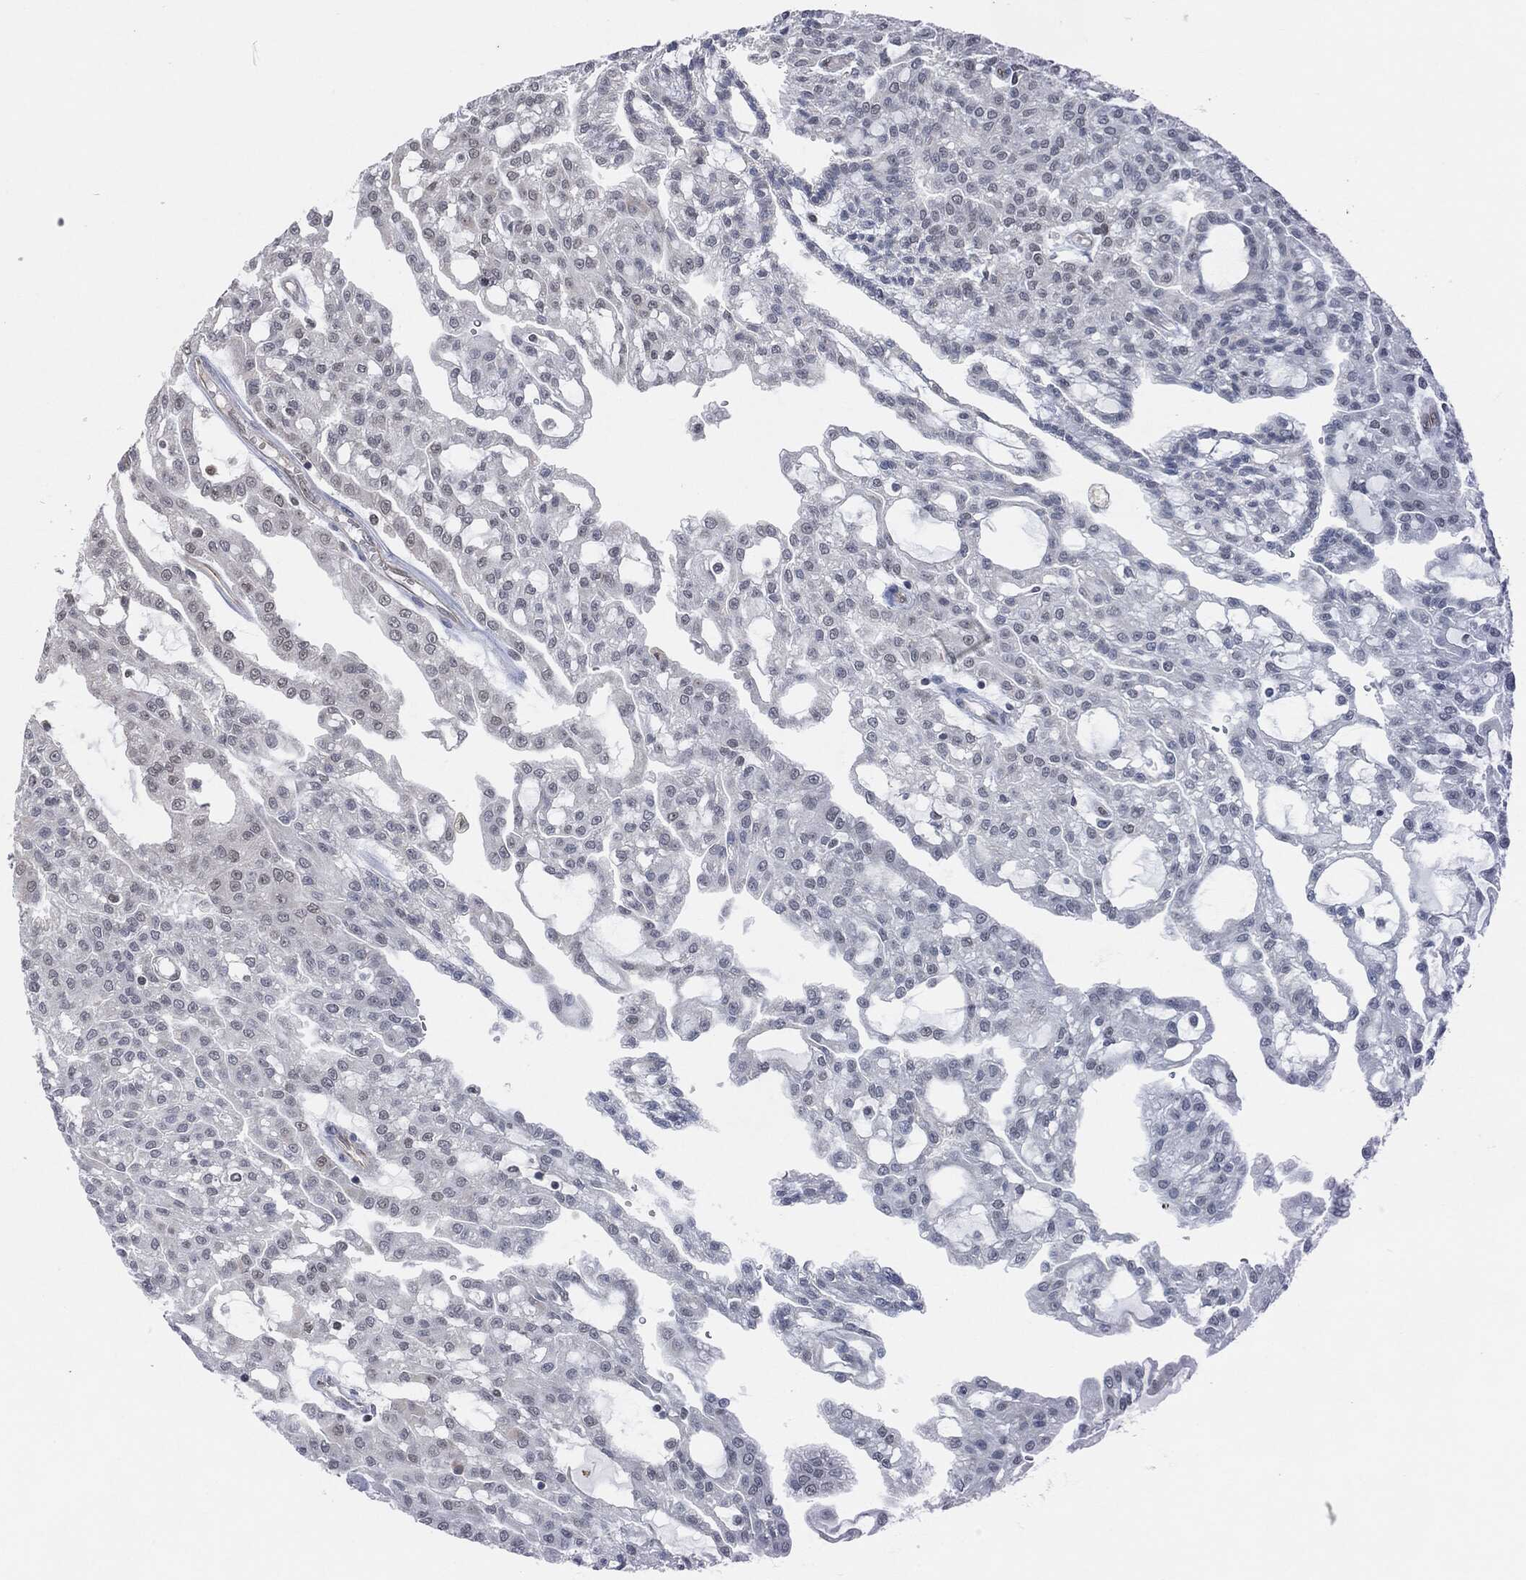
{"staining": {"intensity": "weak", "quantity": "<25%", "location": "cytoplasmic/membranous"}, "tissue": "renal cancer", "cell_type": "Tumor cells", "image_type": "cancer", "snomed": [{"axis": "morphology", "description": "Adenocarcinoma, NOS"}, {"axis": "topography", "description": "Kidney"}], "caption": "Immunohistochemical staining of human adenocarcinoma (renal) displays no significant staining in tumor cells.", "gene": "TP53RK", "patient": {"sex": "male", "age": 63}}